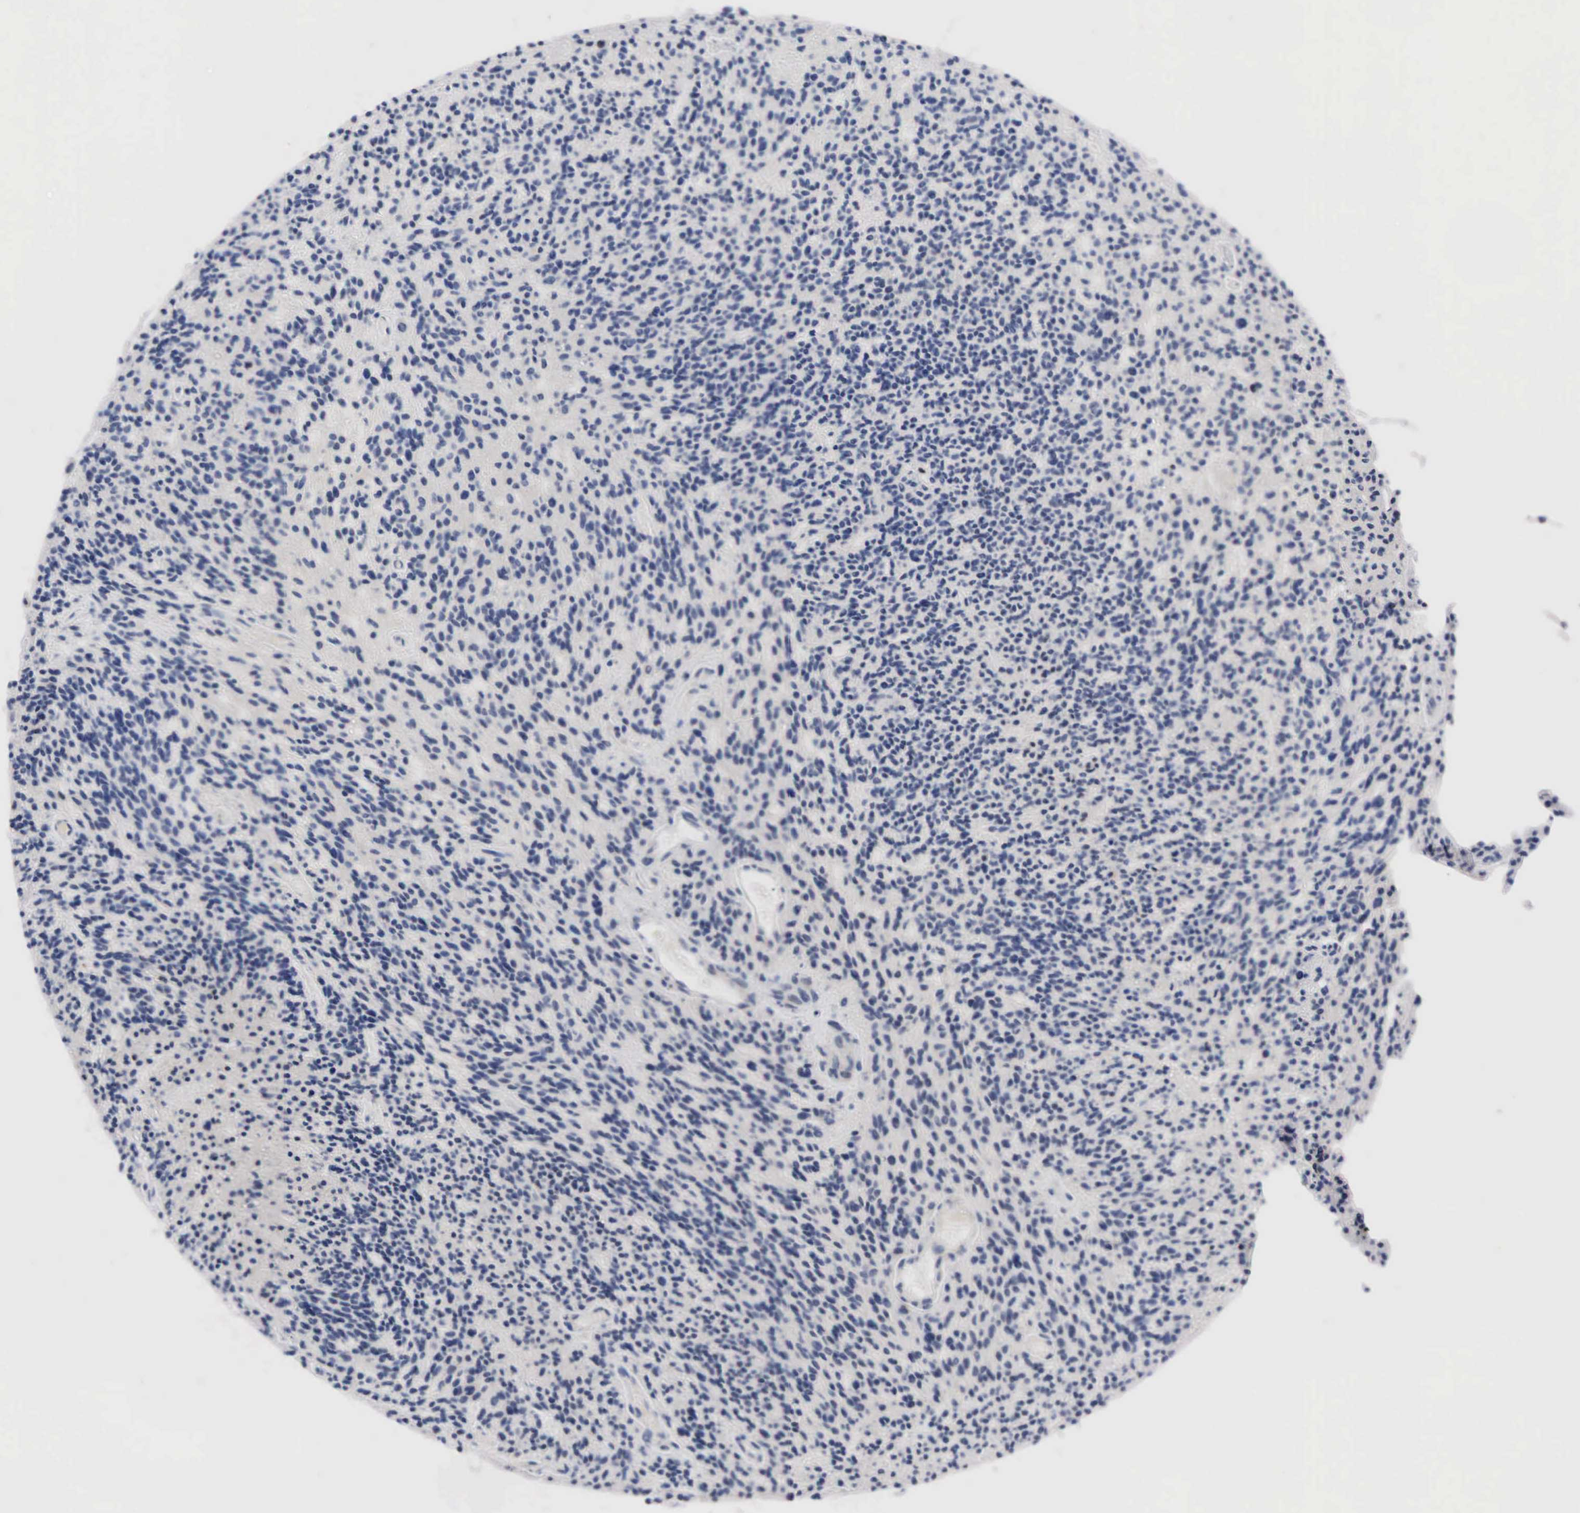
{"staining": {"intensity": "negative", "quantity": "none", "location": "none"}, "tissue": "glioma", "cell_type": "Tumor cells", "image_type": "cancer", "snomed": [{"axis": "morphology", "description": "Glioma, malignant, High grade"}, {"axis": "topography", "description": "Brain"}], "caption": "The image displays no significant positivity in tumor cells of glioma.", "gene": "PGR", "patient": {"sex": "female", "age": 13}}